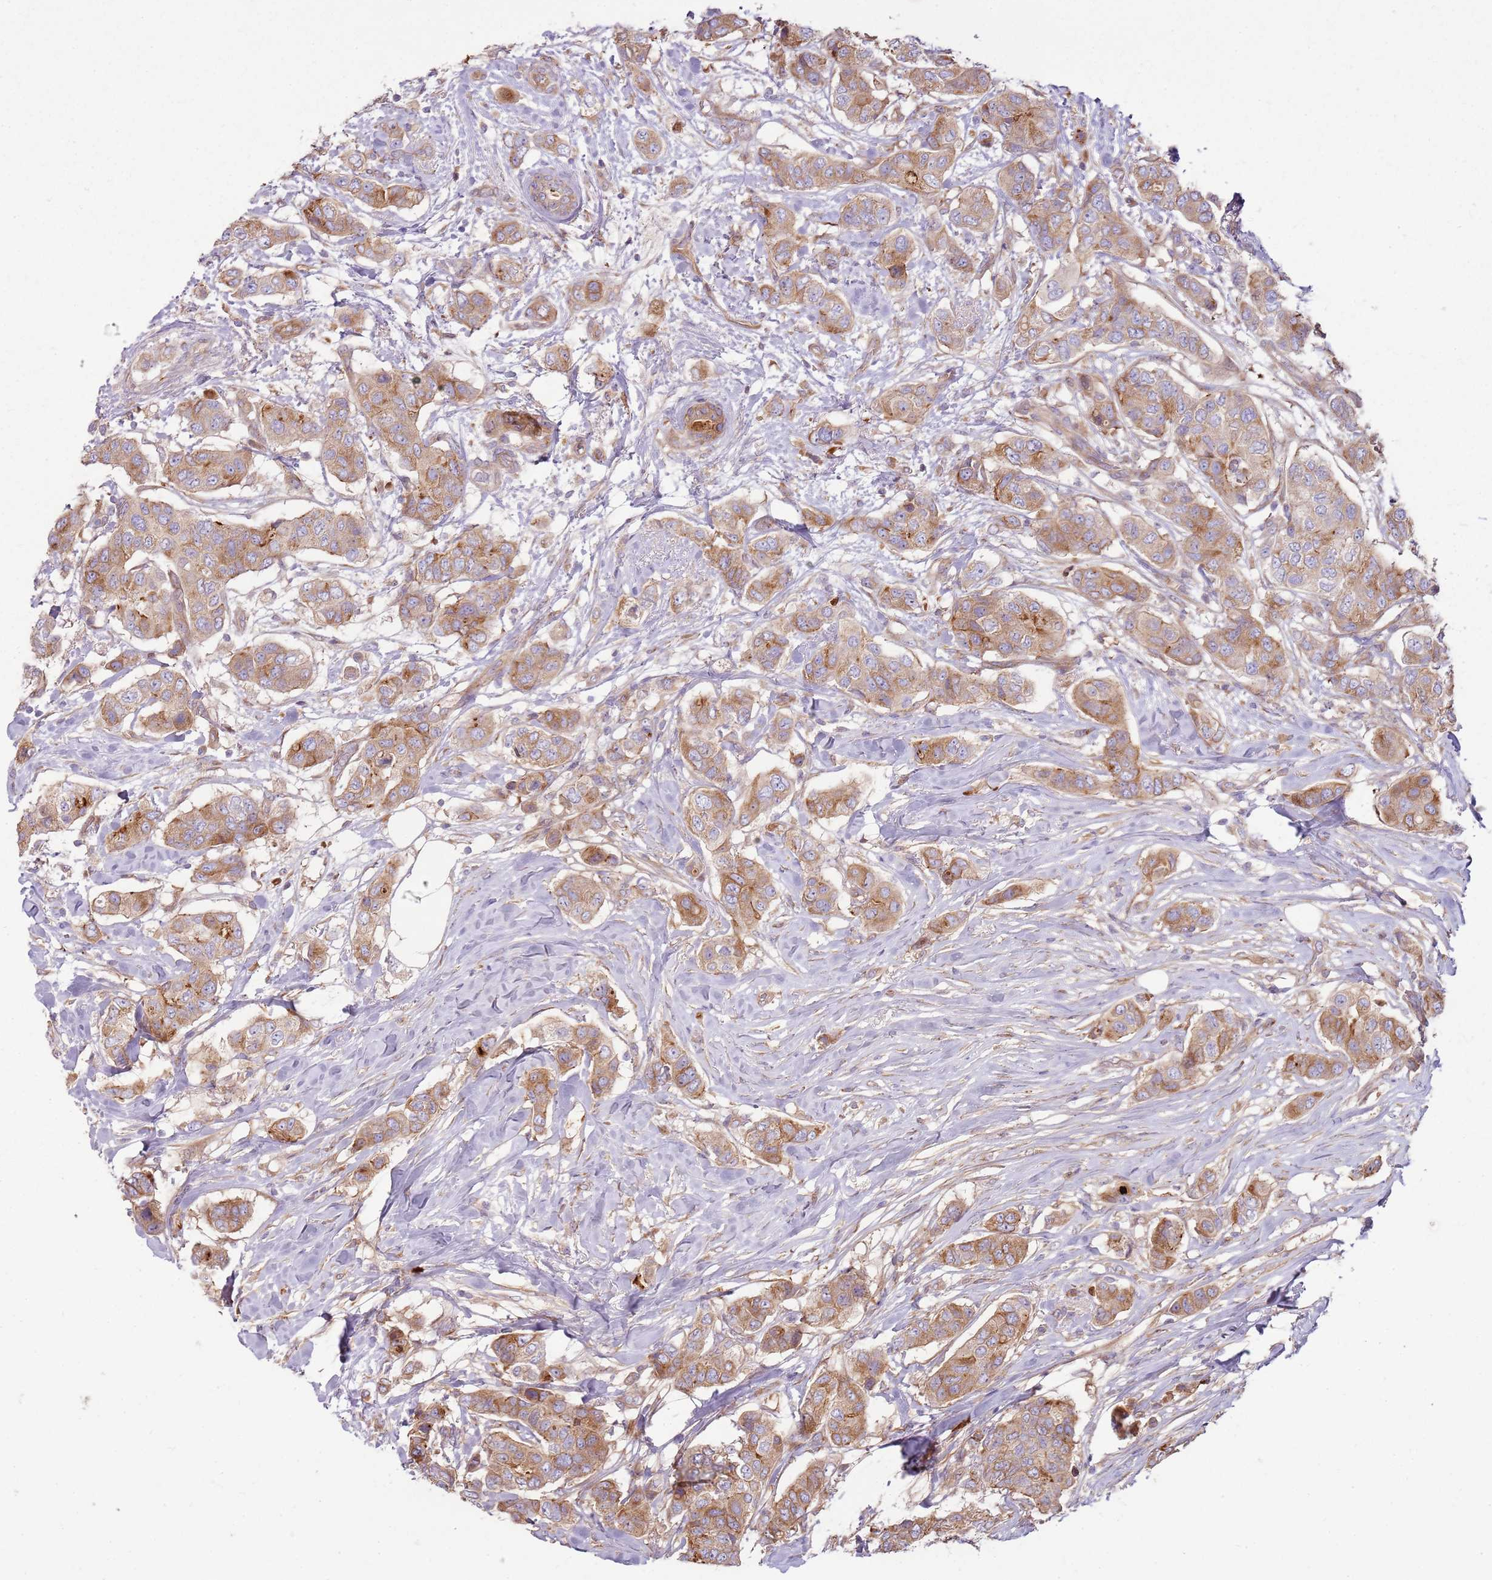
{"staining": {"intensity": "moderate", "quantity": ">75%", "location": "cytoplasmic/membranous"}, "tissue": "breast cancer", "cell_type": "Tumor cells", "image_type": "cancer", "snomed": [{"axis": "morphology", "description": "Lobular carcinoma"}, {"axis": "topography", "description": "Breast"}], "caption": "Human lobular carcinoma (breast) stained for a protein (brown) shows moderate cytoplasmic/membranous positive positivity in about >75% of tumor cells.", "gene": "EMC1", "patient": {"sex": "female", "age": 51}}